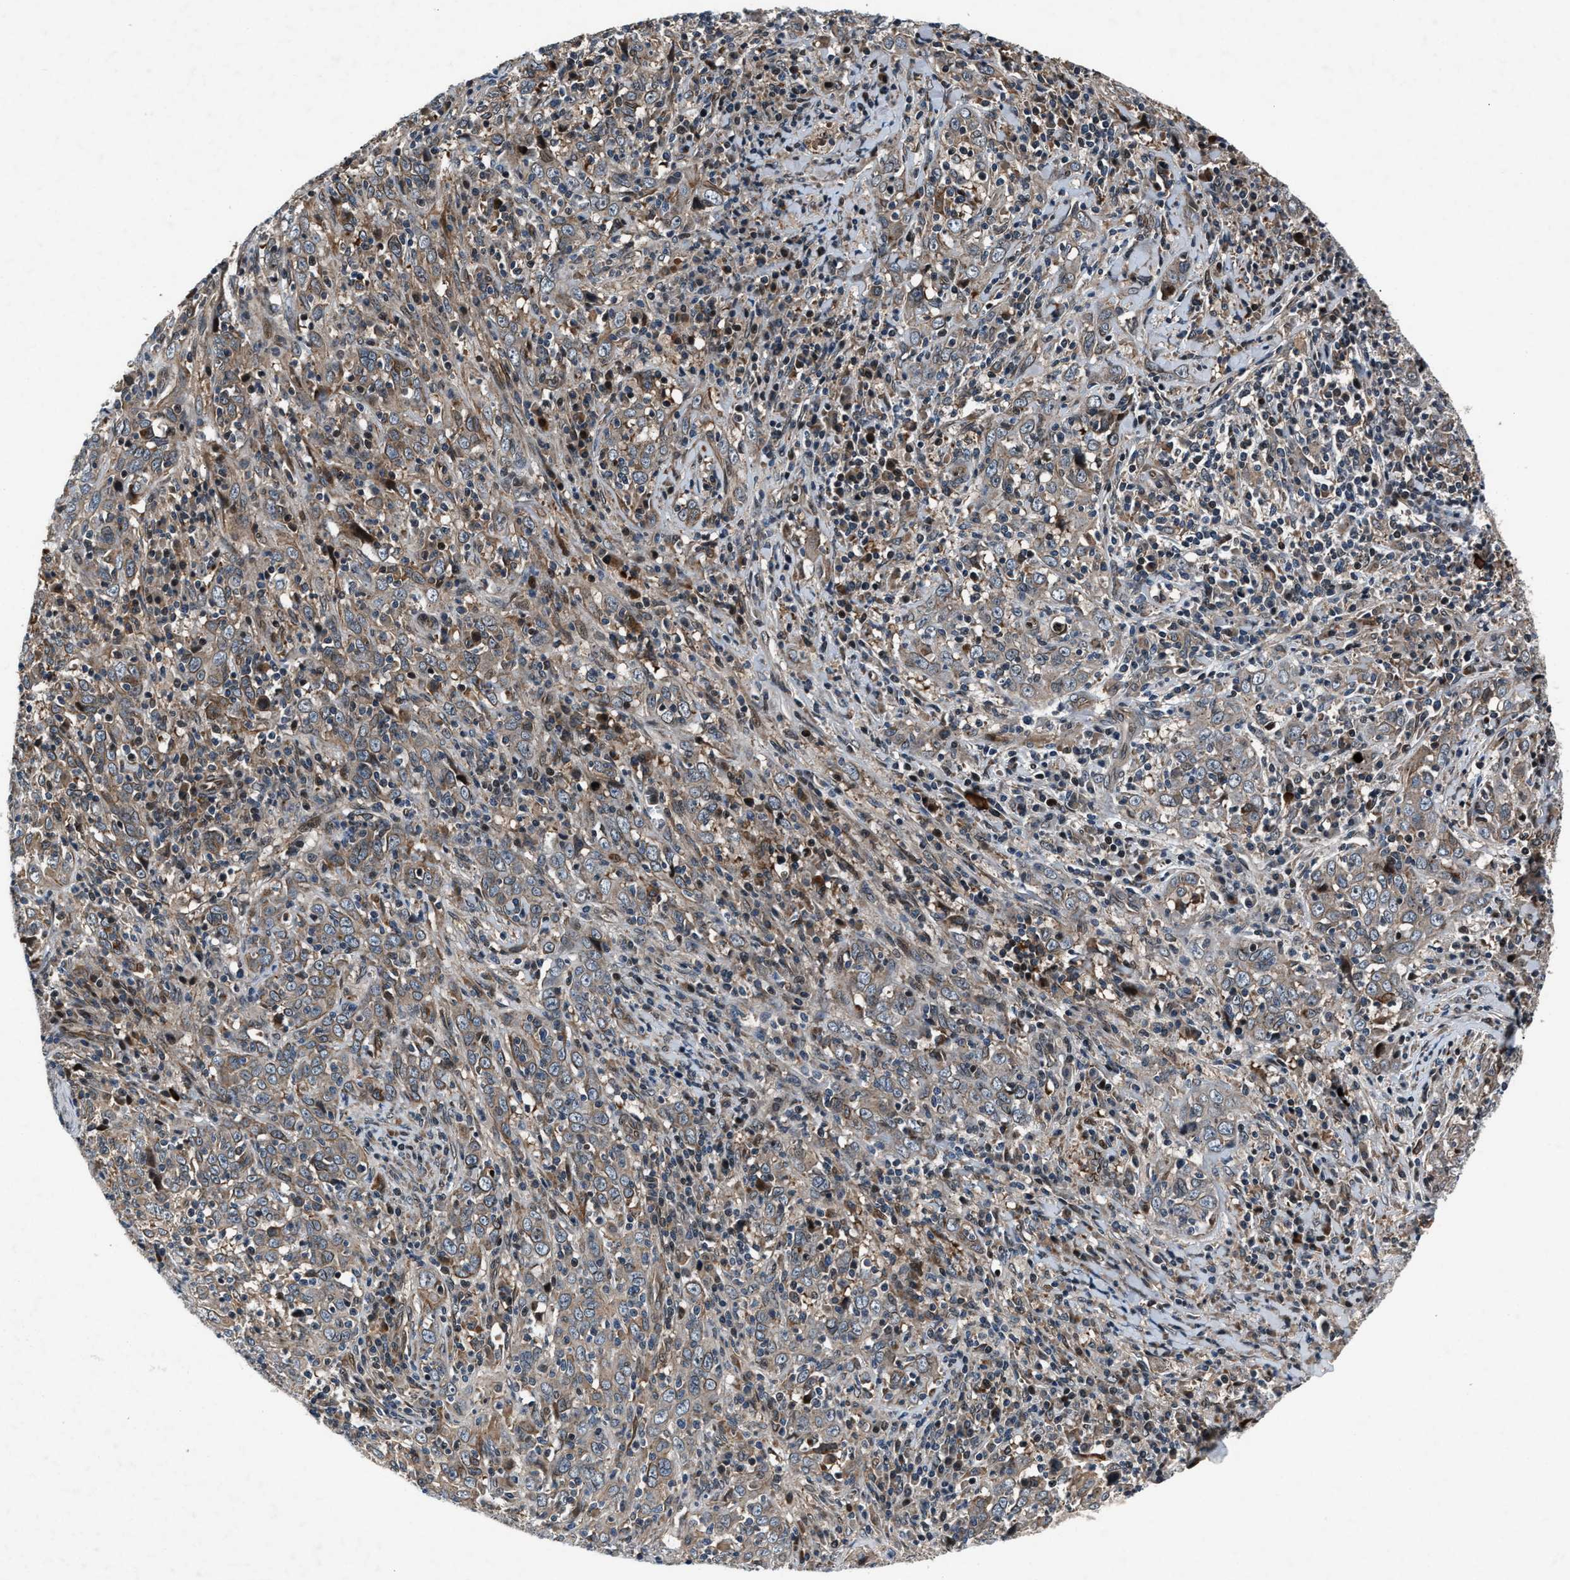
{"staining": {"intensity": "moderate", "quantity": ">75%", "location": "cytoplasmic/membranous"}, "tissue": "cervical cancer", "cell_type": "Tumor cells", "image_type": "cancer", "snomed": [{"axis": "morphology", "description": "Squamous cell carcinoma, NOS"}, {"axis": "topography", "description": "Cervix"}], "caption": "Protein staining of squamous cell carcinoma (cervical) tissue demonstrates moderate cytoplasmic/membranous positivity in about >75% of tumor cells.", "gene": "DYNC2I1", "patient": {"sex": "female", "age": 46}}